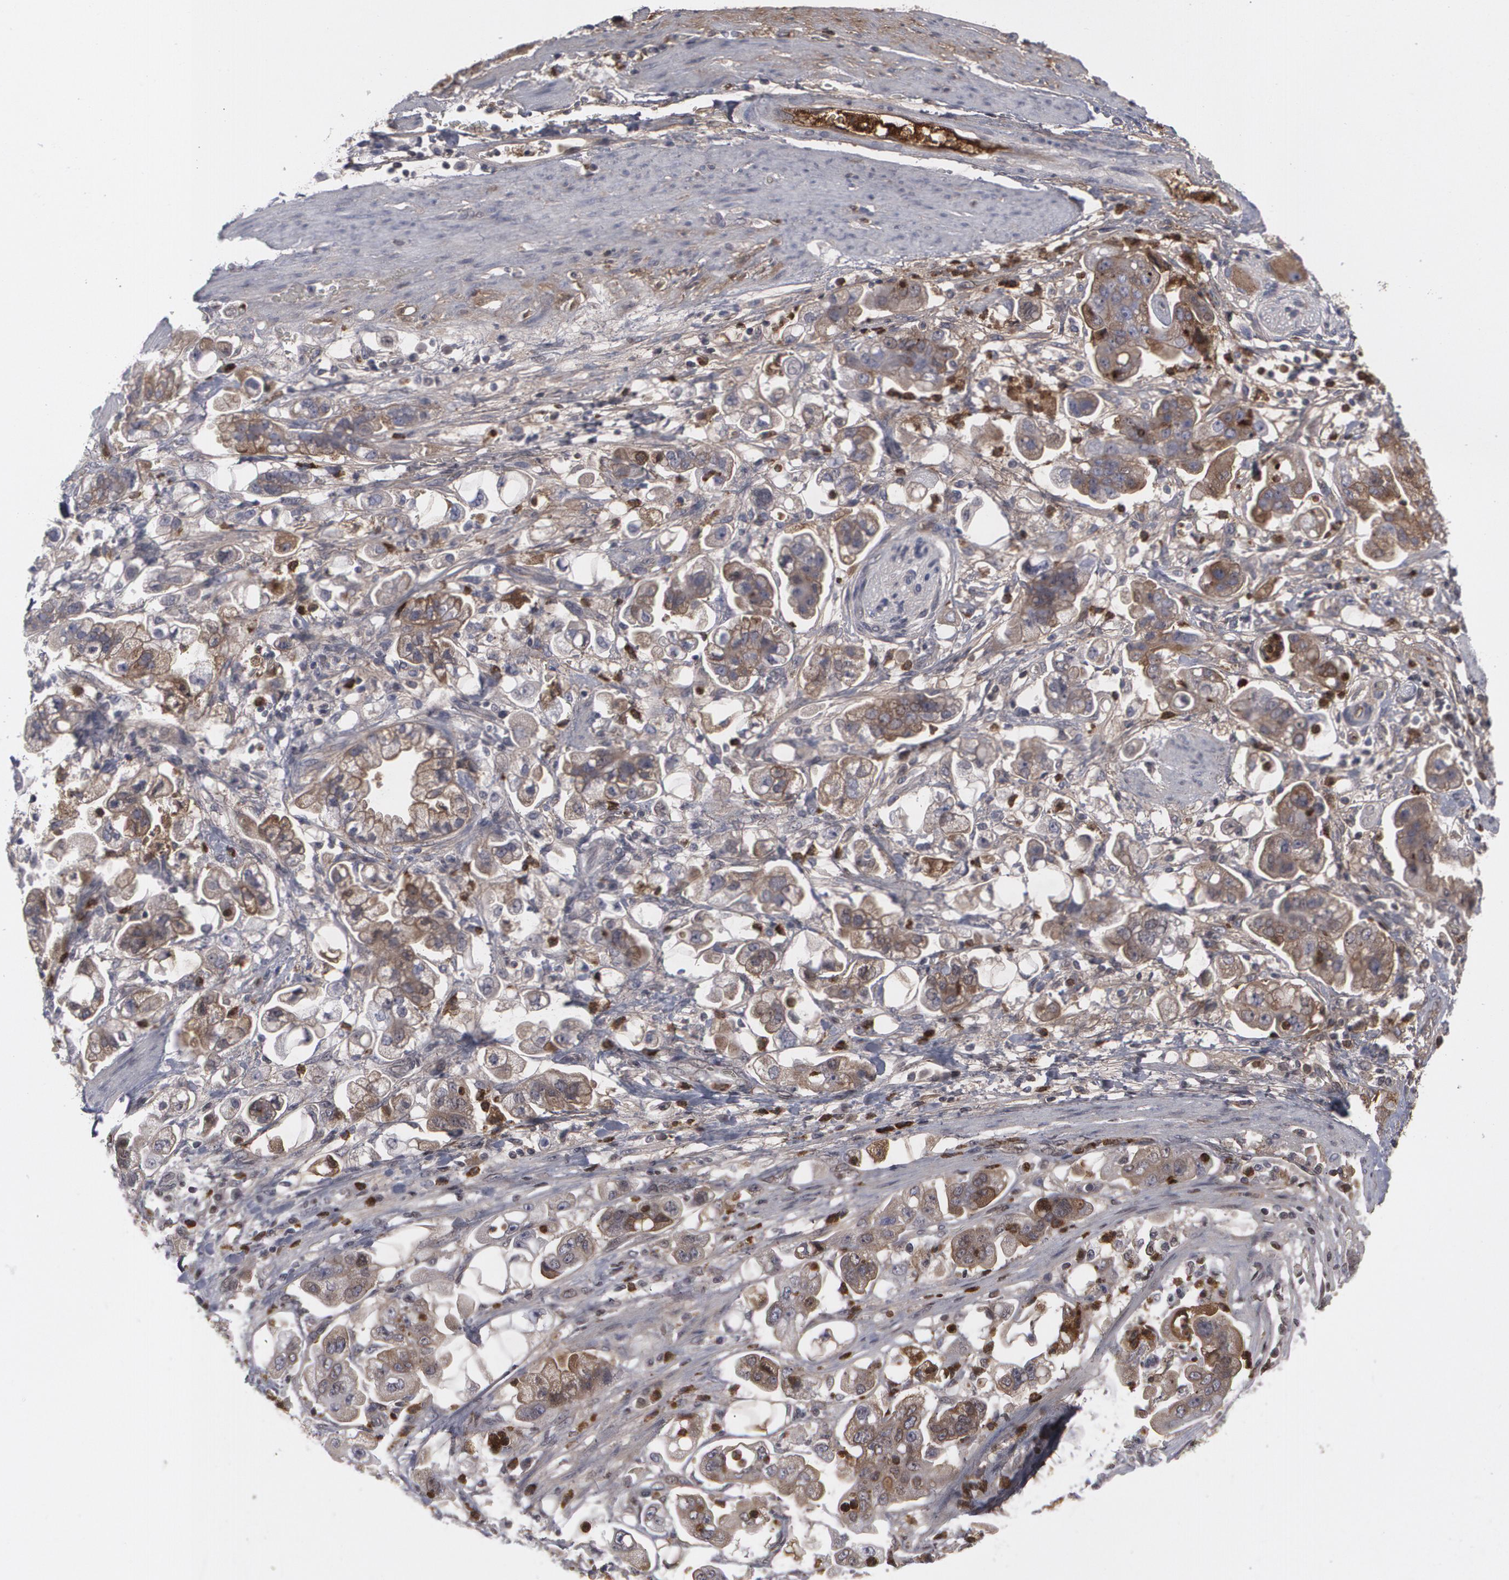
{"staining": {"intensity": "weak", "quantity": "<25%", "location": "cytoplasmic/membranous"}, "tissue": "stomach cancer", "cell_type": "Tumor cells", "image_type": "cancer", "snomed": [{"axis": "morphology", "description": "Adenocarcinoma, NOS"}, {"axis": "topography", "description": "Stomach"}], "caption": "This micrograph is of stomach adenocarcinoma stained with immunohistochemistry (IHC) to label a protein in brown with the nuclei are counter-stained blue. There is no staining in tumor cells.", "gene": "LRG1", "patient": {"sex": "male", "age": 62}}